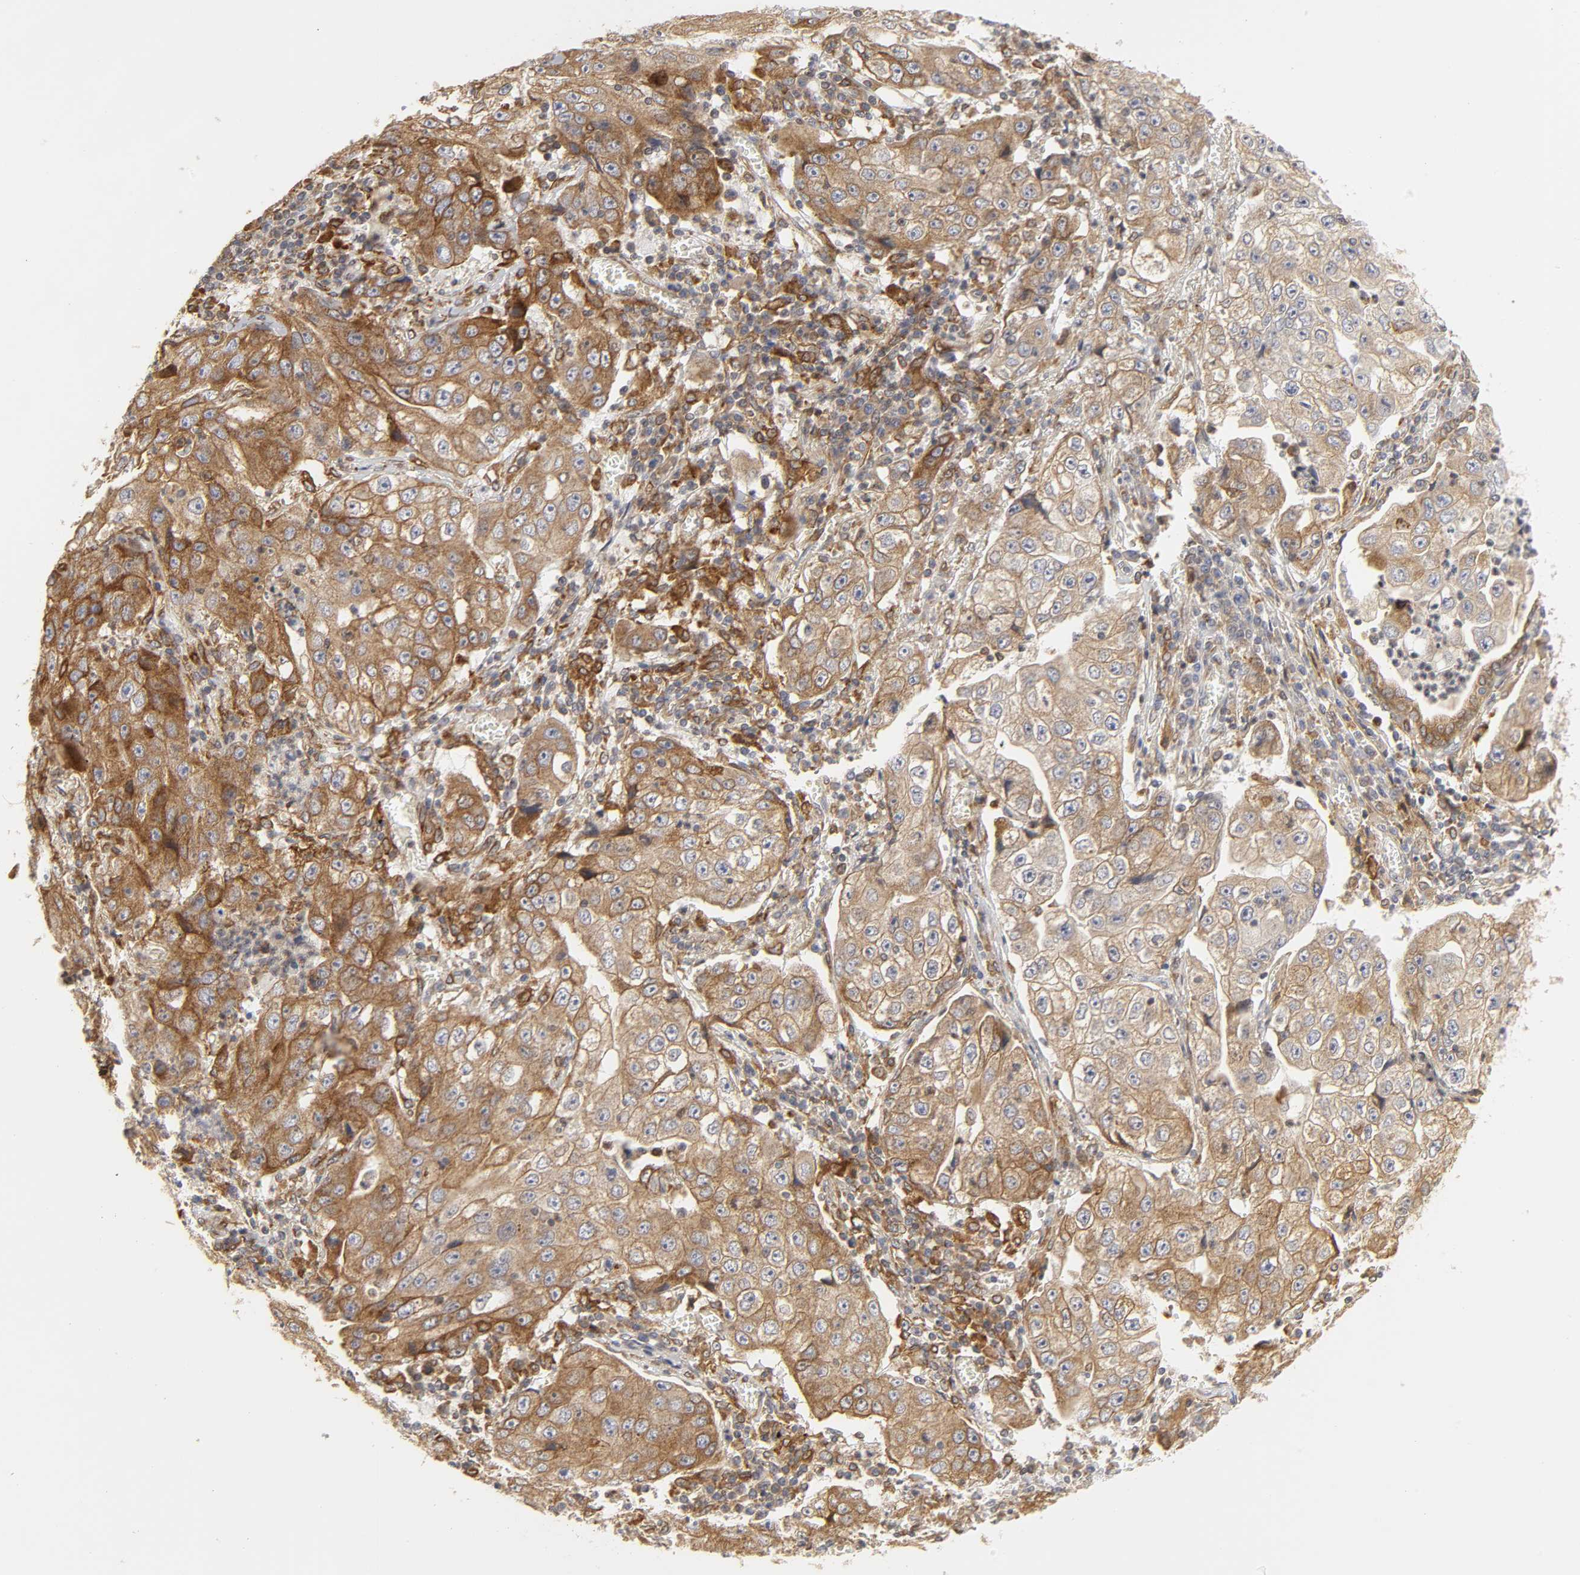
{"staining": {"intensity": "moderate", "quantity": ">75%", "location": "cytoplasmic/membranous"}, "tissue": "lung cancer", "cell_type": "Tumor cells", "image_type": "cancer", "snomed": [{"axis": "morphology", "description": "Squamous cell carcinoma, NOS"}, {"axis": "topography", "description": "Lung"}], "caption": "DAB immunohistochemical staining of human lung squamous cell carcinoma displays moderate cytoplasmic/membranous protein staining in about >75% of tumor cells.", "gene": "POR", "patient": {"sex": "male", "age": 64}}